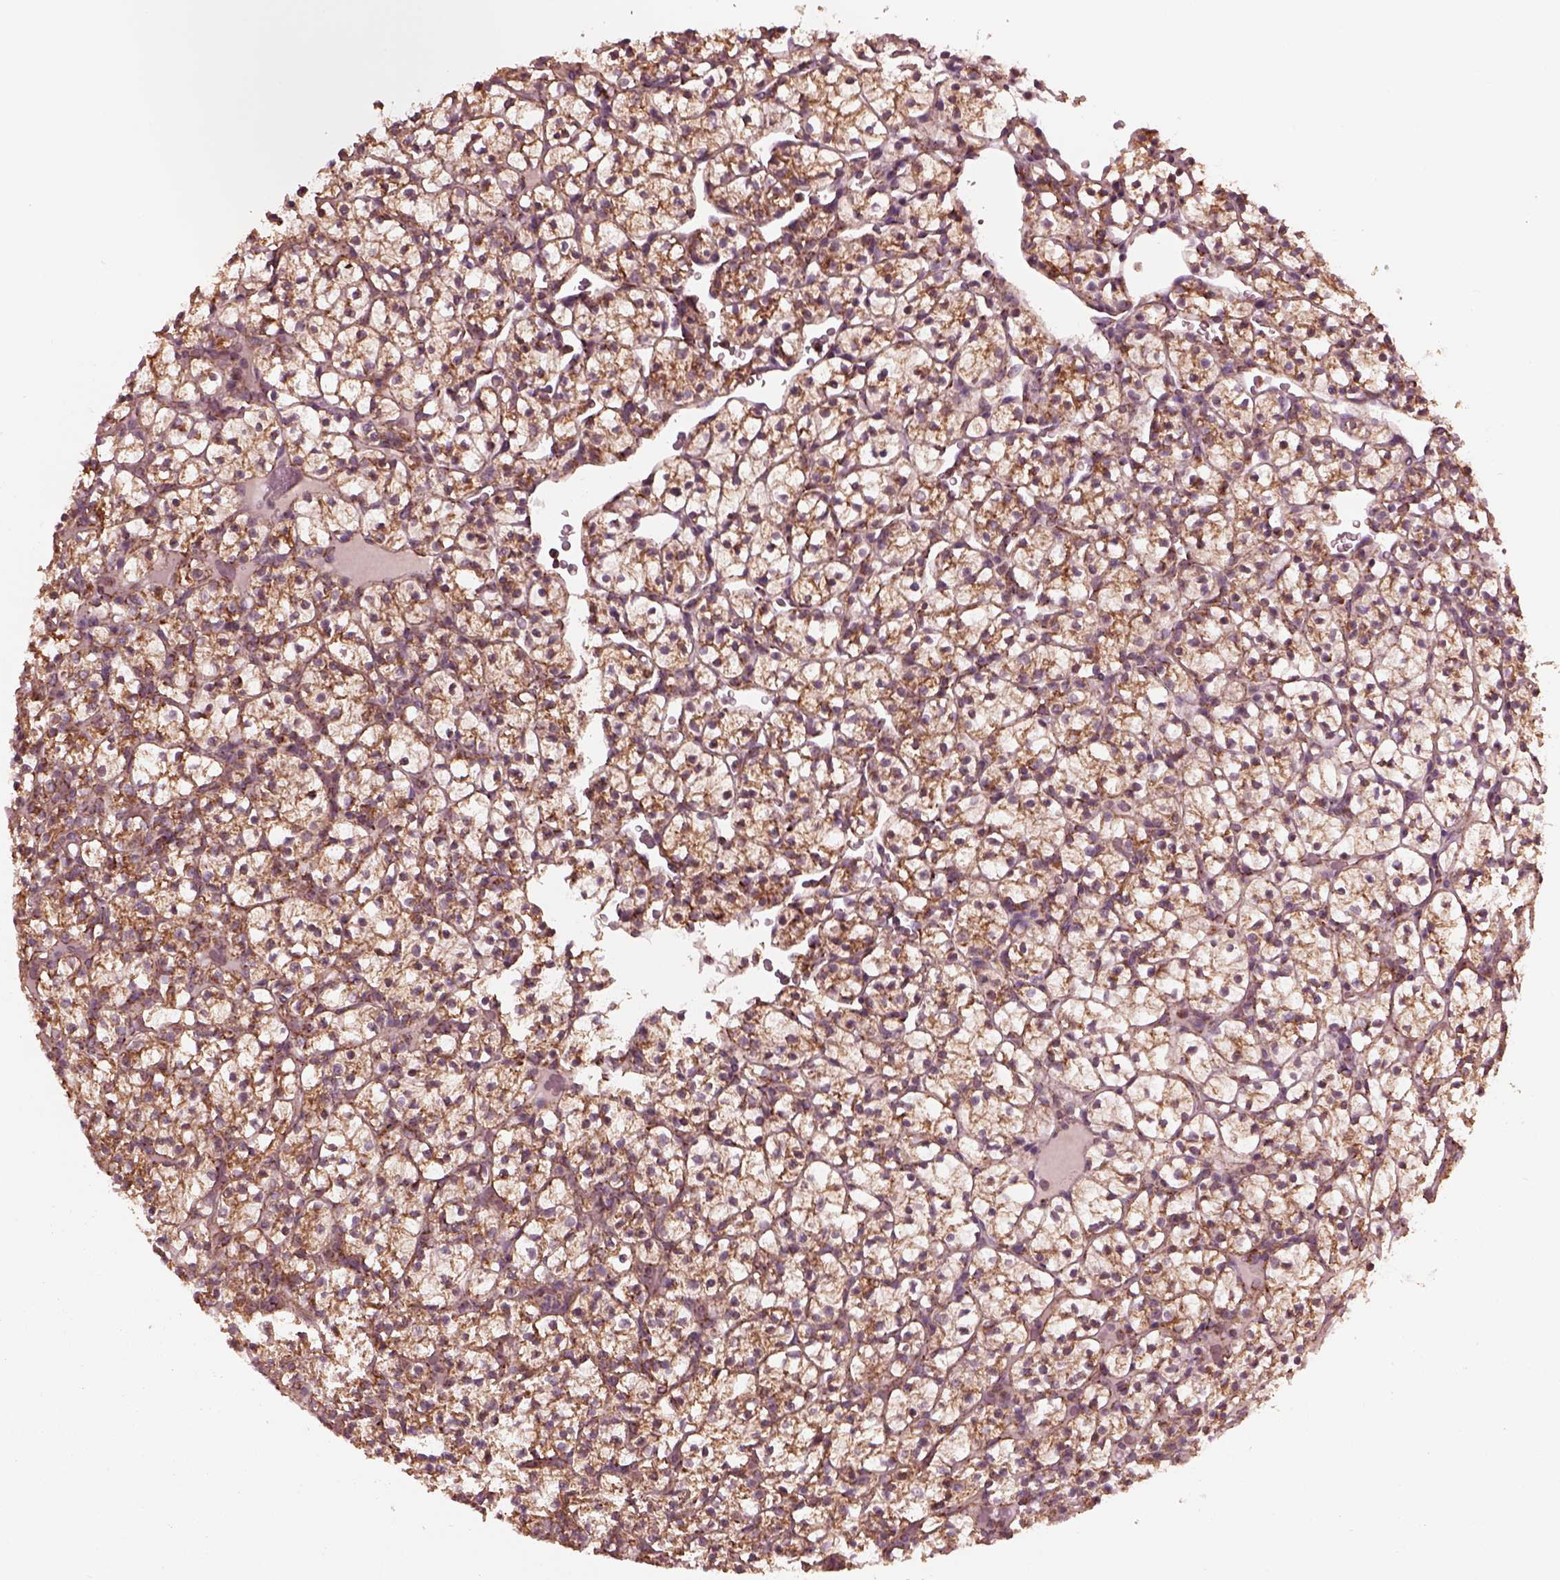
{"staining": {"intensity": "moderate", "quantity": "25%-75%", "location": "cytoplasmic/membranous"}, "tissue": "renal cancer", "cell_type": "Tumor cells", "image_type": "cancer", "snomed": [{"axis": "morphology", "description": "Adenocarcinoma, NOS"}, {"axis": "topography", "description": "Kidney"}], "caption": "An immunohistochemistry micrograph of tumor tissue is shown. Protein staining in brown shows moderate cytoplasmic/membranous positivity in renal cancer within tumor cells. (DAB (3,3'-diaminobenzidine) IHC with brightfield microscopy, high magnification).", "gene": "NDUFB10", "patient": {"sex": "female", "age": 89}}